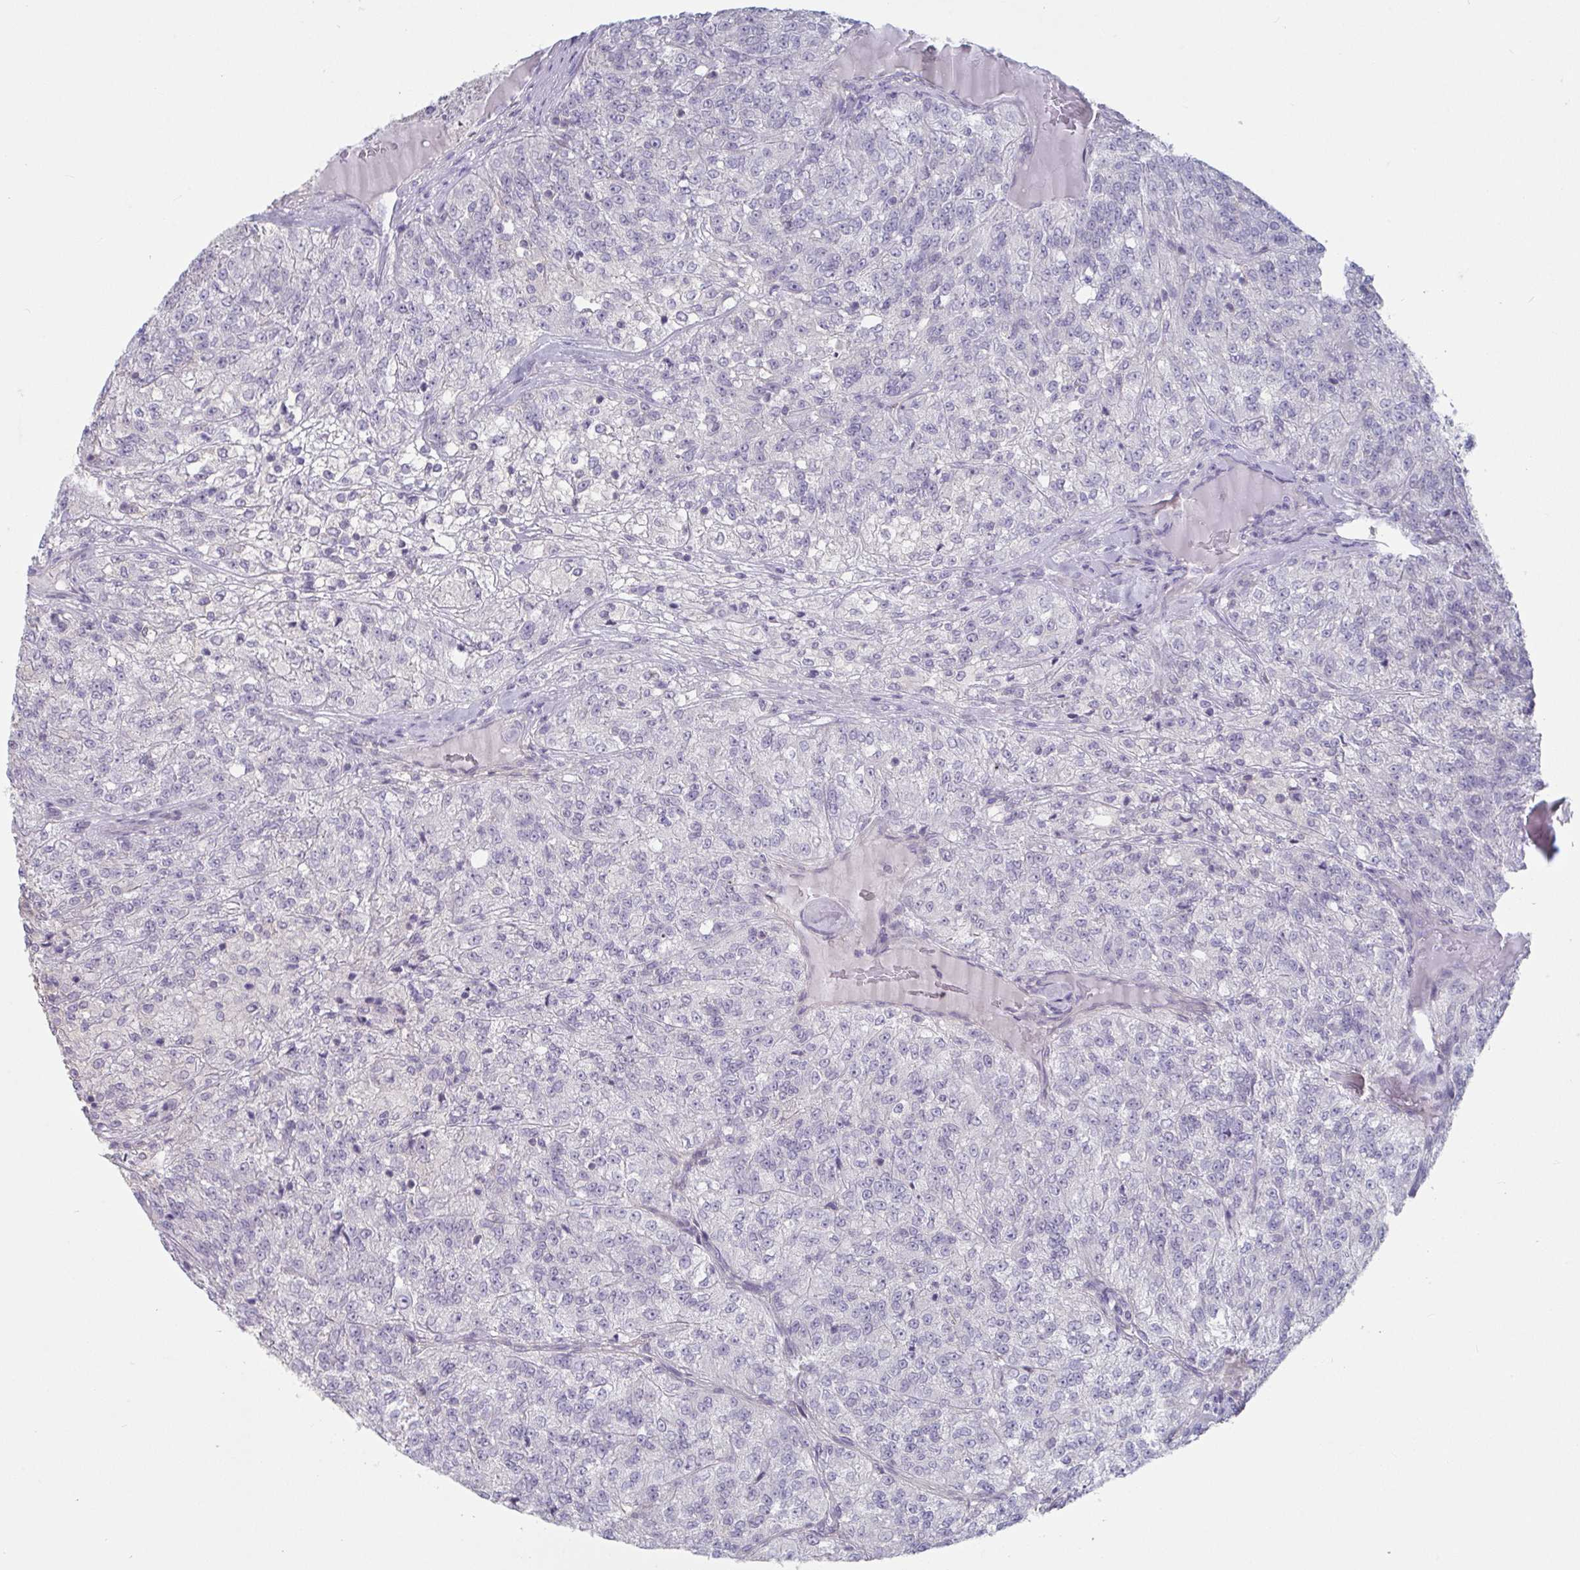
{"staining": {"intensity": "negative", "quantity": "none", "location": "none"}, "tissue": "renal cancer", "cell_type": "Tumor cells", "image_type": "cancer", "snomed": [{"axis": "morphology", "description": "Adenocarcinoma, NOS"}, {"axis": "topography", "description": "Kidney"}], "caption": "Immunohistochemistry (IHC) photomicrograph of human adenocarcinoma (renal) stained for a protein (brown), which reveals no staining in tumor cells.", "gene": "STK26", "patient": {"sex": "female", "age": 63}}